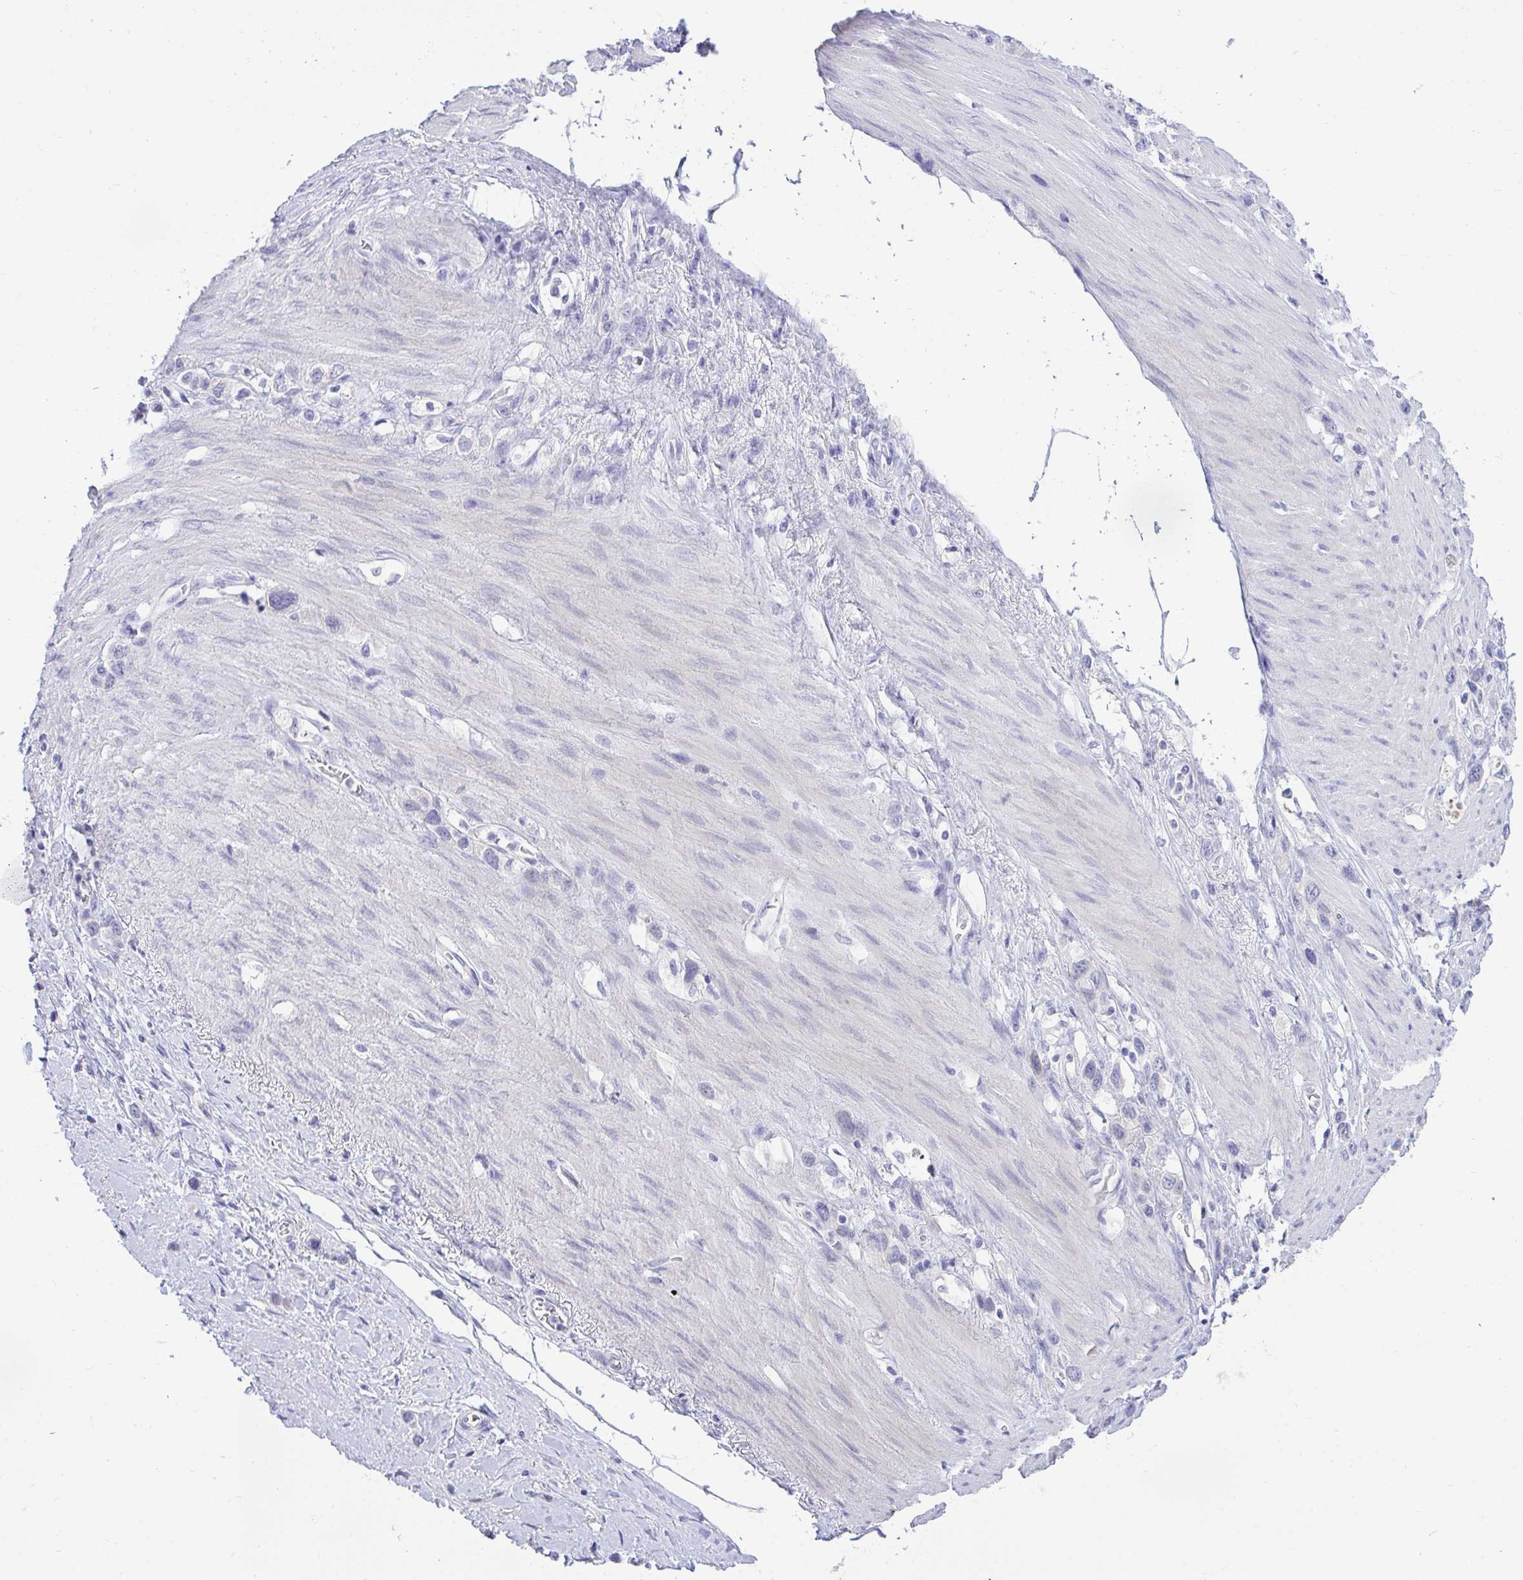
{"staining": {"intensity": "negative", "quantity": "none", "location": "none"}, "tissue": "stomach cancer", "cell_type": "Tumor cells", "image_type": "cancer", "snomed": [{"axis": "morphology", "description": "Adenocarcinoma, NOS"}, {"axis": "topography", "description": "Stomach"}], "caption": "Stomach cancer was stained to show a protein in brown. There is no significant staining in tumor cells.", "gene": "TMCO5A", "patient": {"sex": "female", "age": 65}}